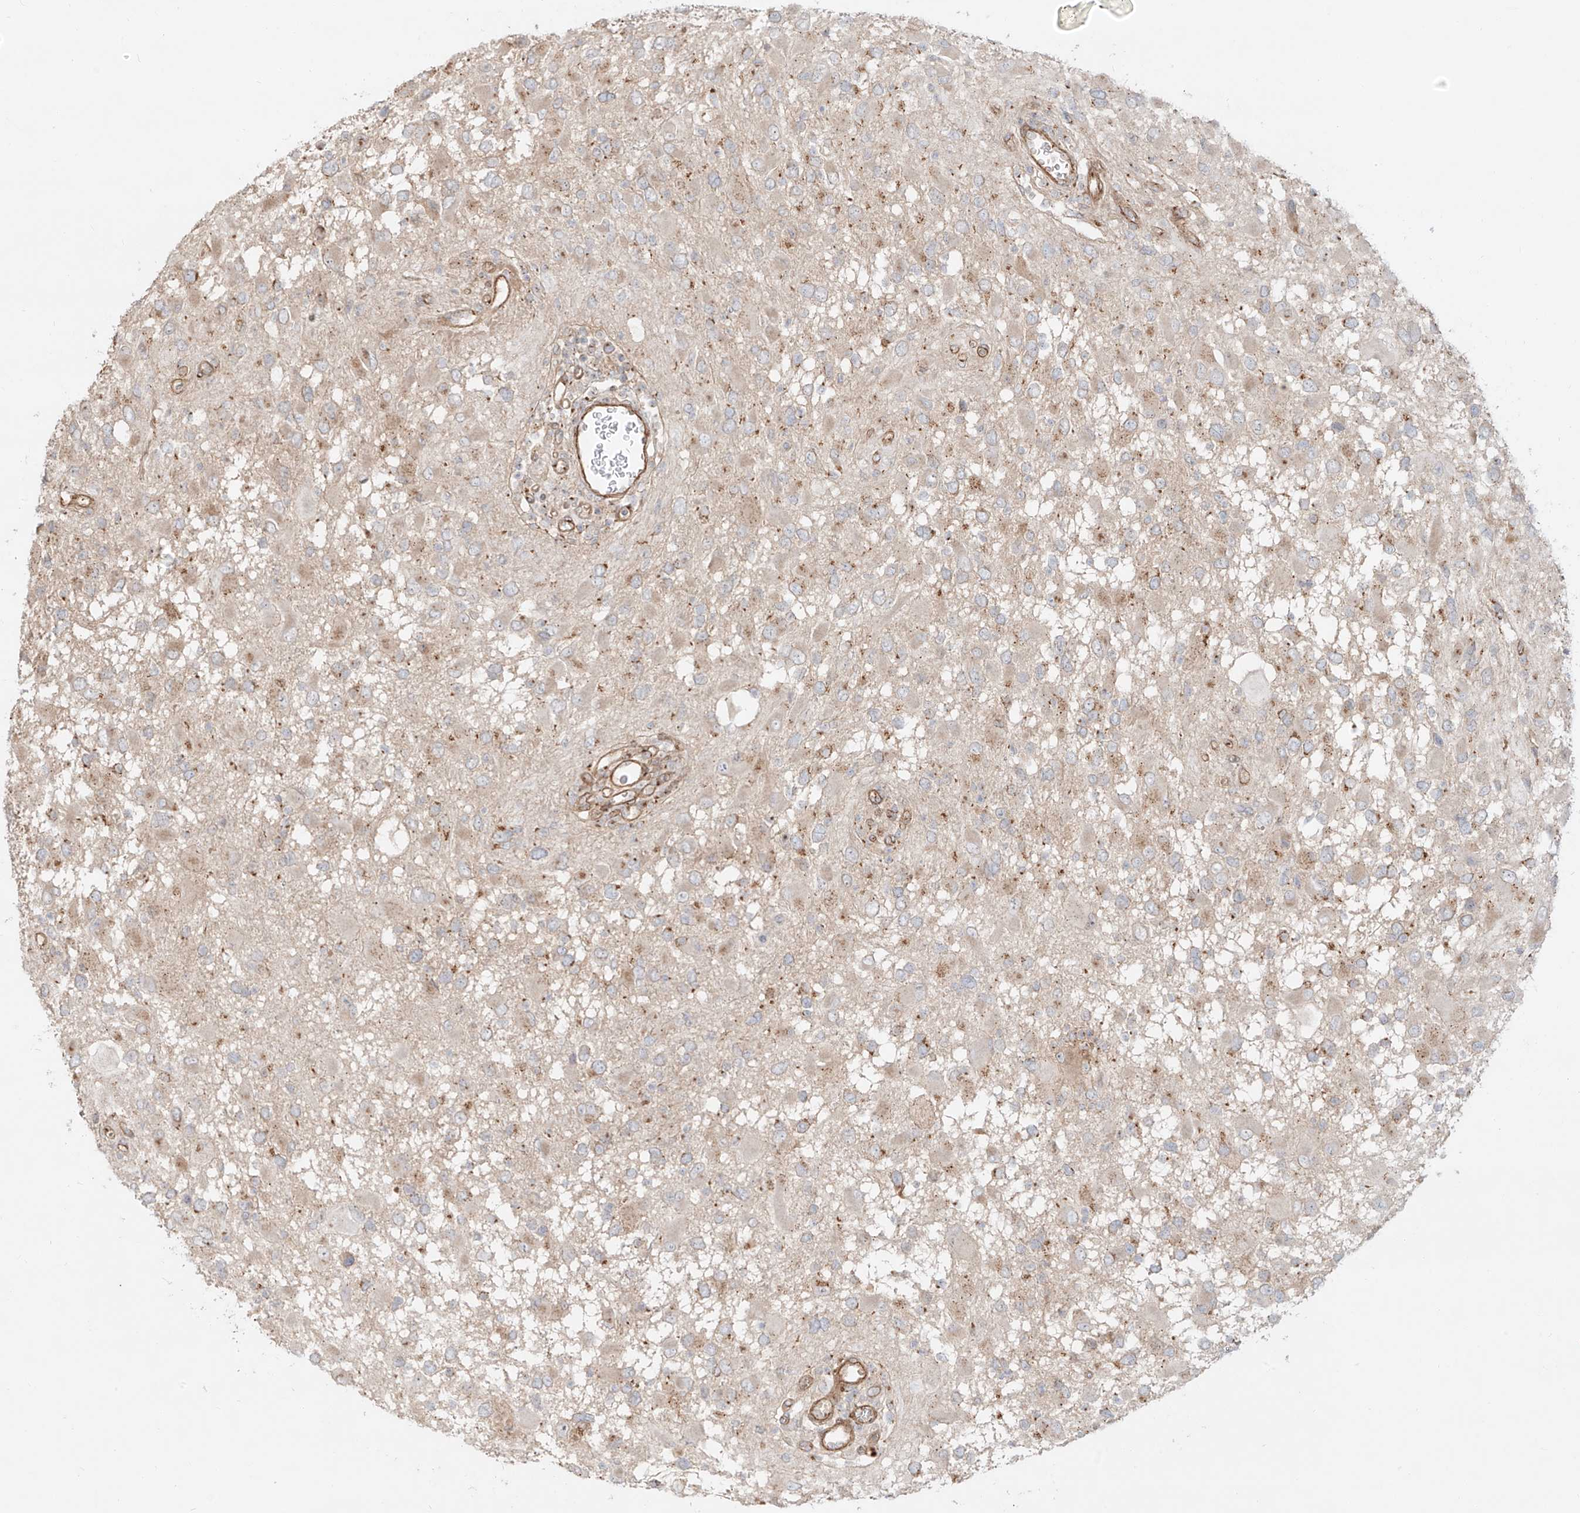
{"staining": {"intensity": "weak", "quantity": "25%-75%", "location": "cytoplasmic/membranous"}, "tissue": "glioma", "cell_type": "Tumor cells", "image_type": "cancer", "snomed": [{"axis": "morphology", "description": "Glioma, malignant, High grade"}, {"axis": "topography", "description": "Brain"}], "caption": "Human glioma stained for a protein (brown) displays weak cytoplasmic/membranous positive positivity in approximately 25%-75% of tumor cells.", "gene": "ZNF287", "patient": {"sex": "male", "age": 53}}